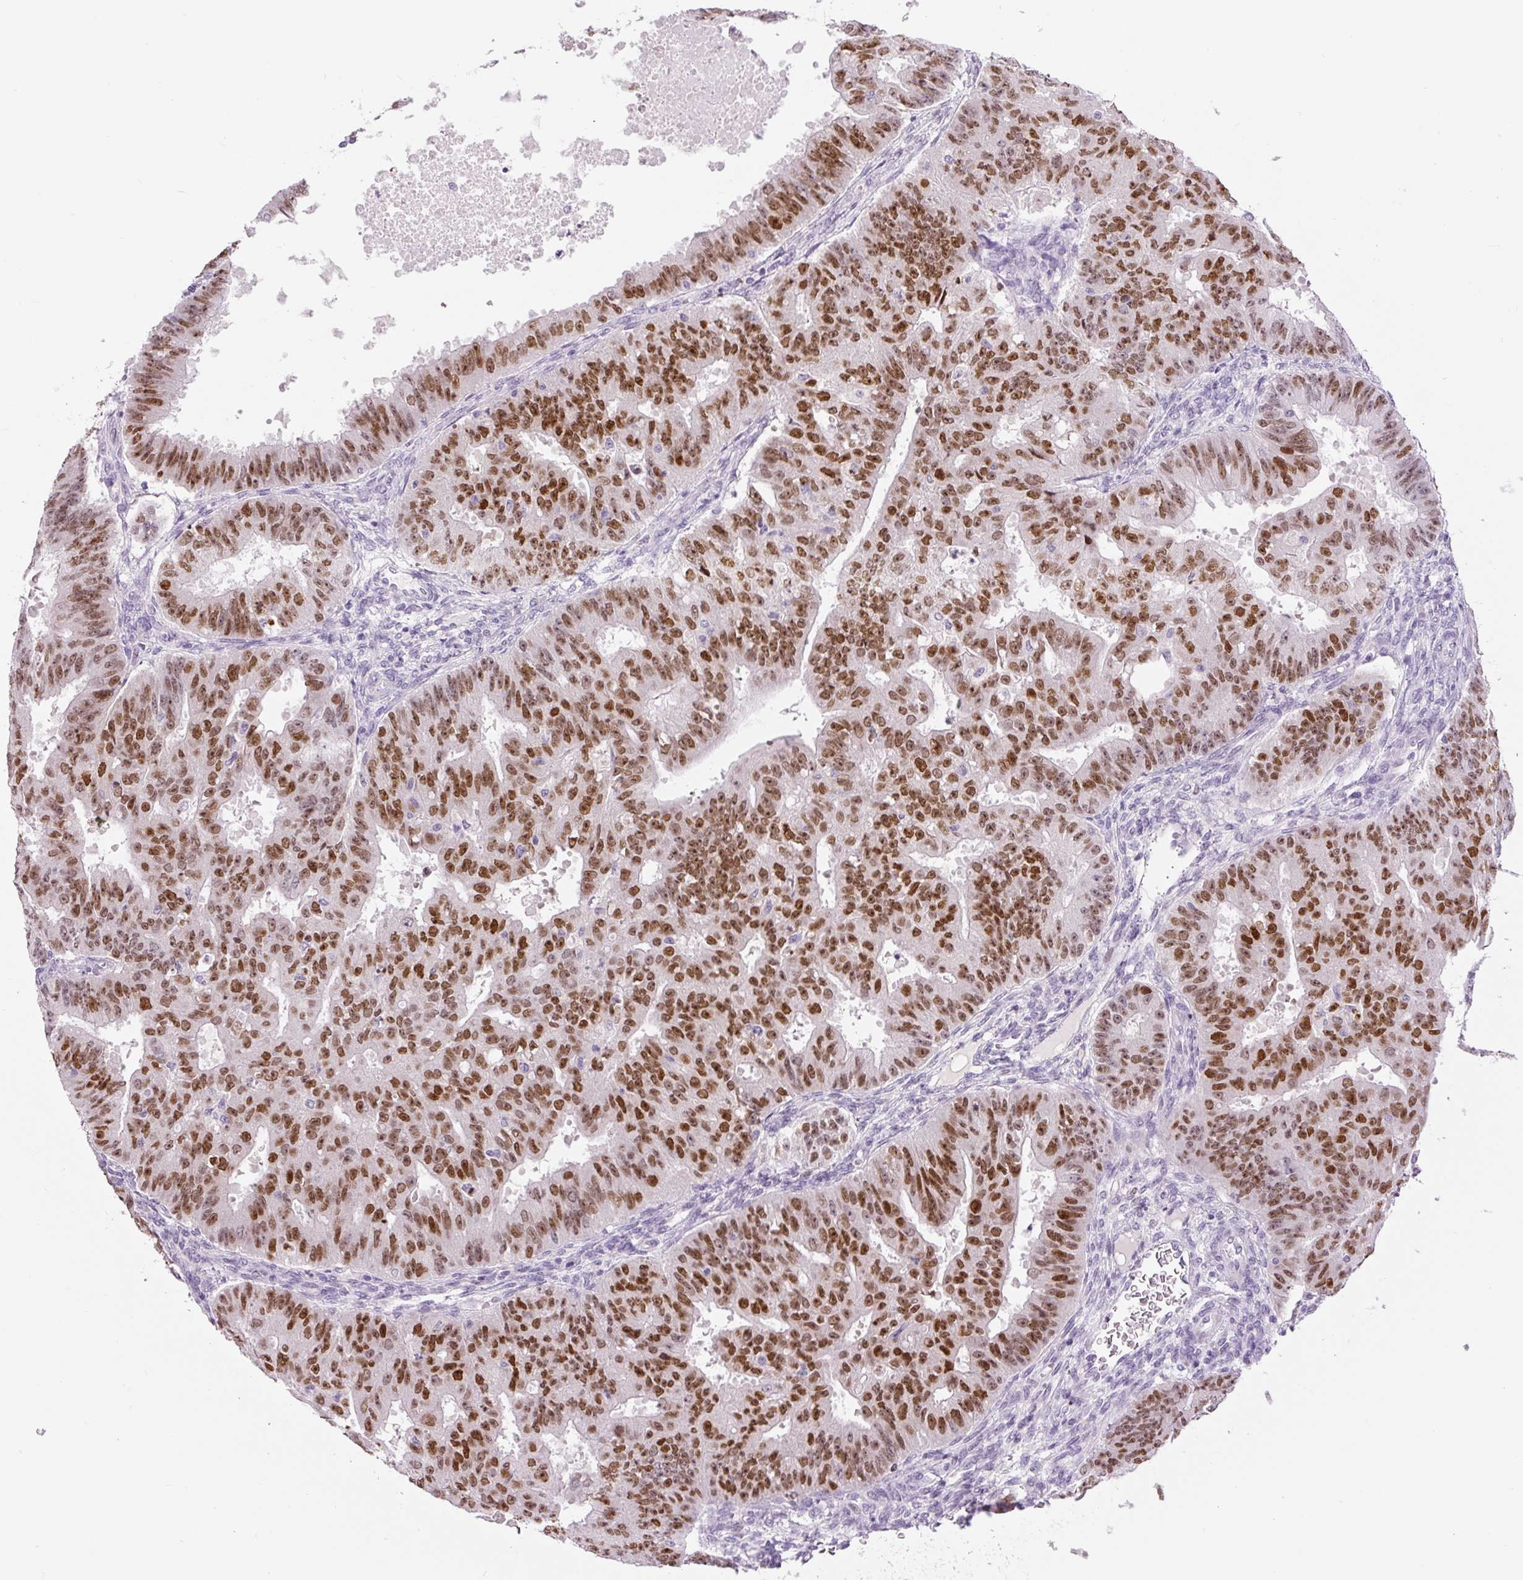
{"staining": {"intensity": "moderate", "quantity": ">75%", "location": "nuclear"}, "tissue": "ovarian cancer", "cell_type": "Tumor cells", "image_type": "cancer", "snomed": [{"axis": "morphology", "description": "Carcinoma, endometroid"}, {"axis": "topography", "description": "Appendix"}, {"axis": "topography", "description": "Ovary"}], "caption": "Ovarian endometroid carcinoma stained with DAB (3,3'-diaminobenzidine) immunohistochemistry (IHC) reveals medium levels of moderate nuclear expression in approximately >75% of tumor cells. The staining is performed using DAB brown chromogen to label protein expression. The nuclei are counter-stained blue using hematoxylin.", "gene": "SIX1", "patient": {"sex": "female", "age": 42}}